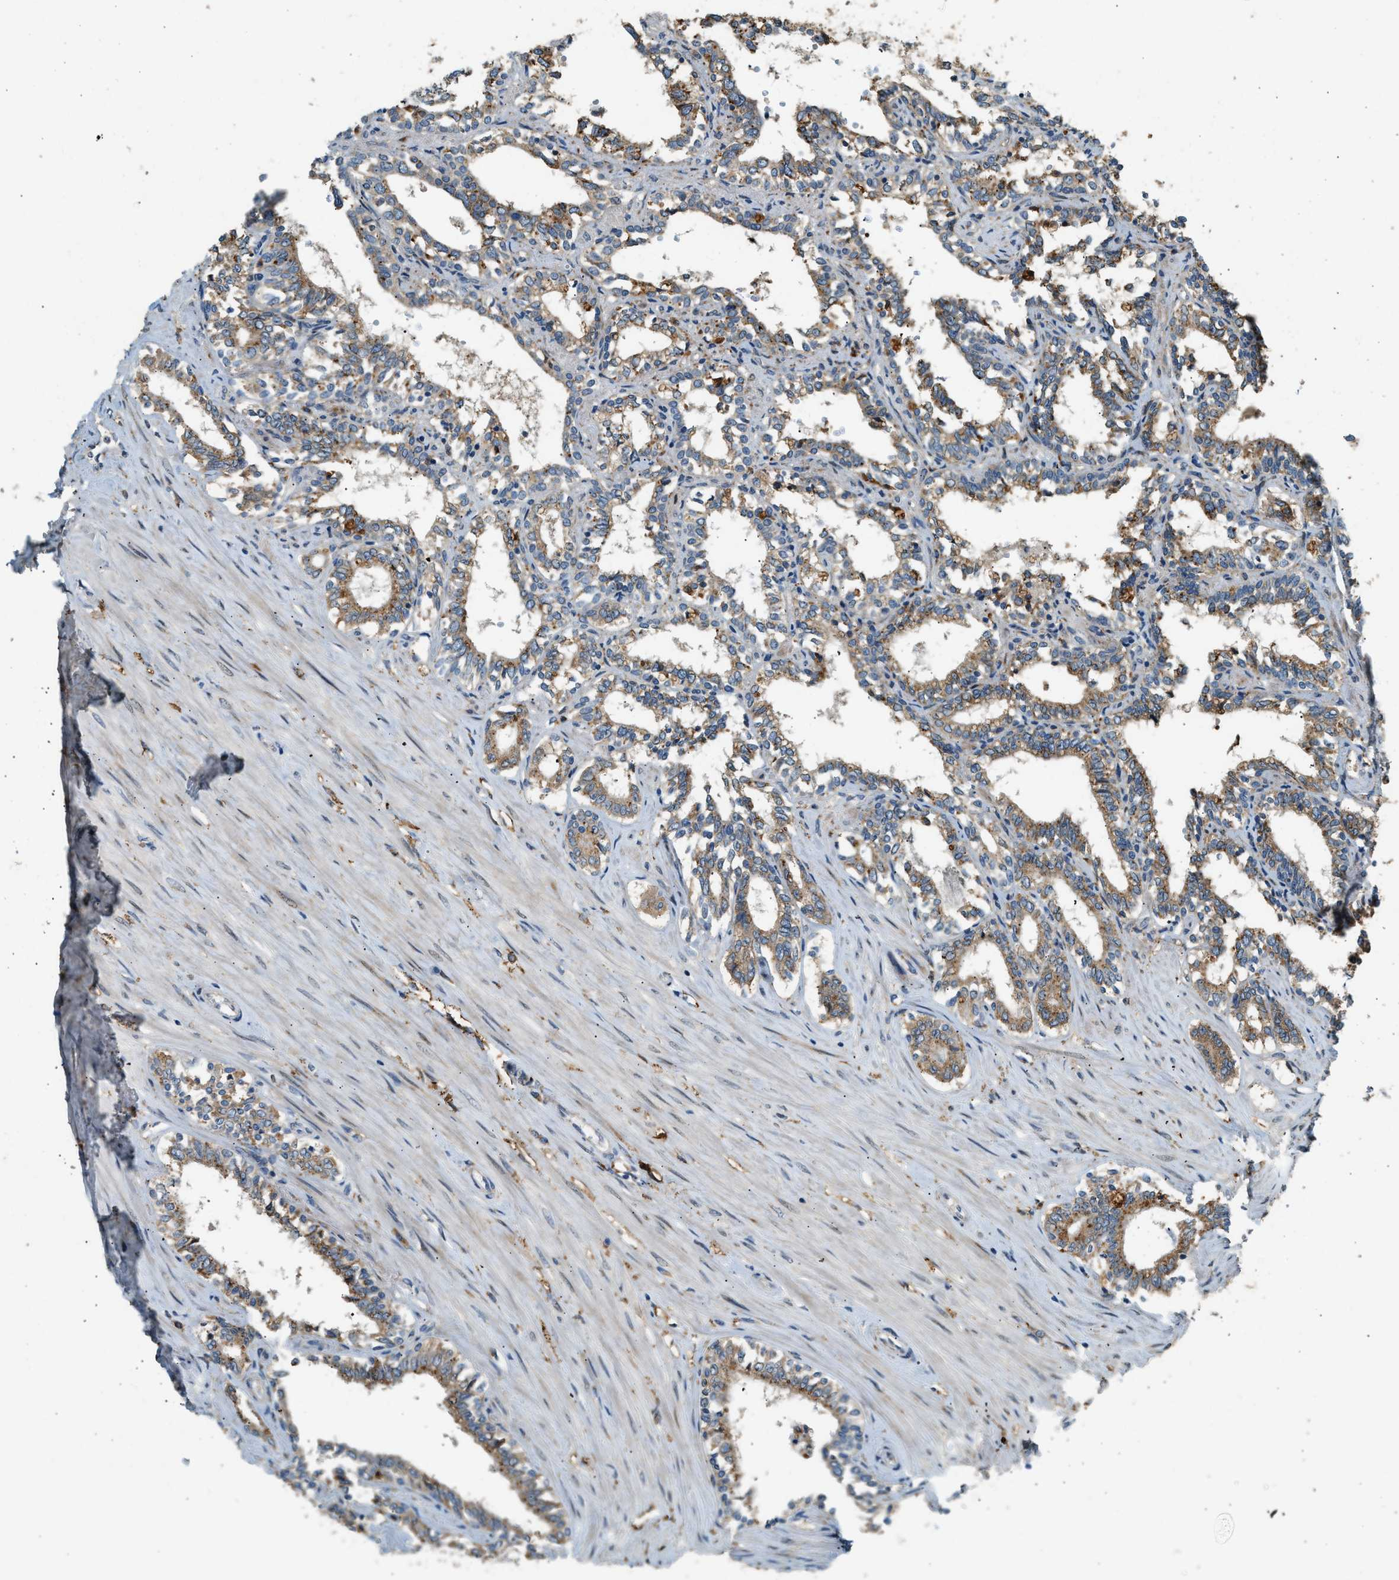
{"staining": {"intensity": "moderate", "quantity": ">75%", "location": "cytoplasmic/membranous"}, "tissue": "seminal vesicle", "cell_type": "Glandular cells", "image_type": "normal", "snomed": [{"axis": "morphology", "description": "Normal tissue, NOS"}, {"axis": "morphology", "description": "Adenocarcinoma, High grade"}, {"axis": "topography", "description": "Prostate"}, {"axis": "topography", "description": "Seminal veicle"}], "caption": "A medium amount of moderate cytoplasmic/membranous staining is present in approximately >75% of glandular cells in unremarkable seminal vesicle.", "gene": "CTSB", "patient": {"sex": "male", "age": 55}}